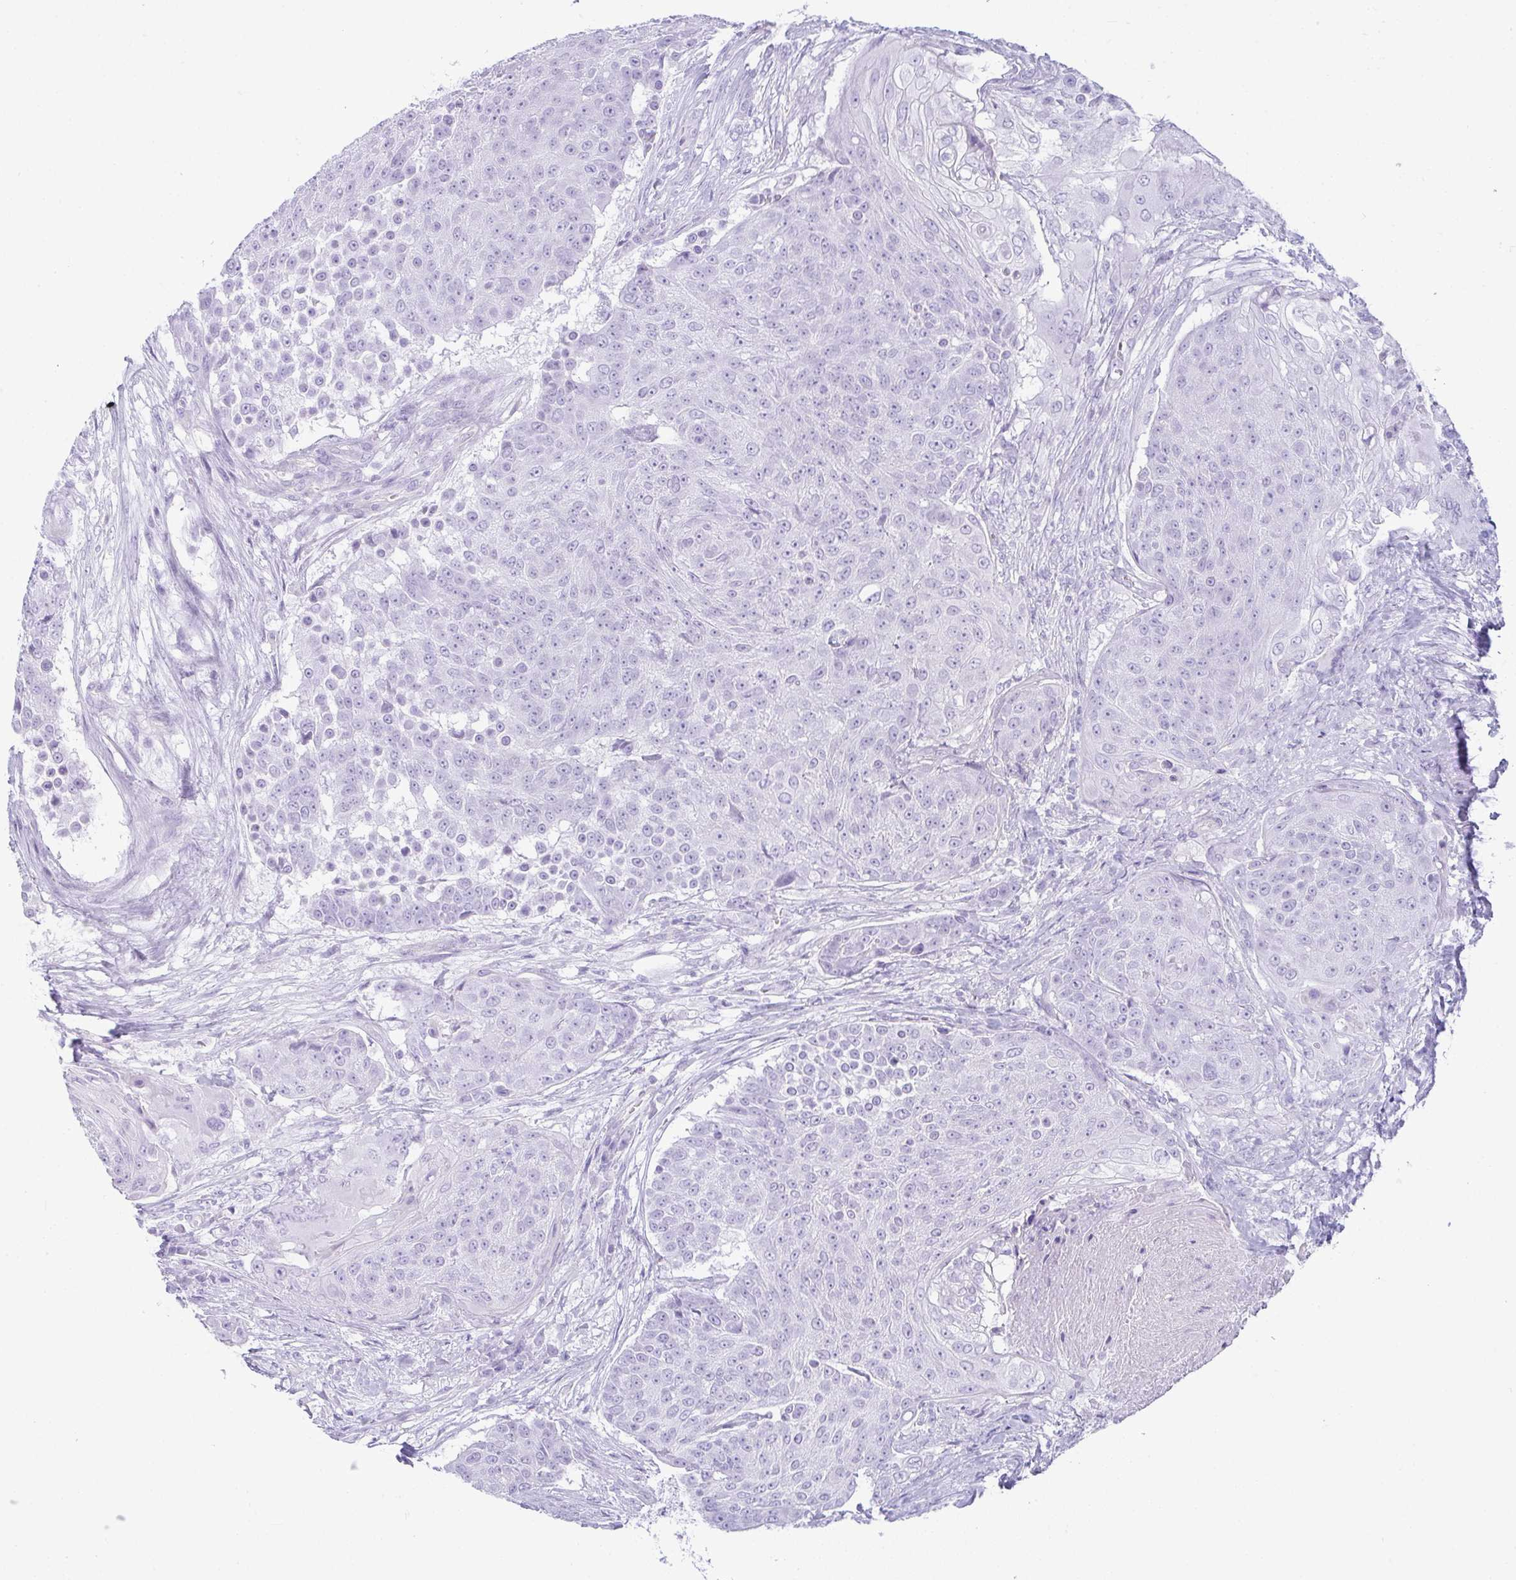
{"staining": {"intensity": "negative", "quantity": "none", "location": "none"}, "tissue": "urothelial cancer", "cell_type": "Tumor cells", "image_type": "cancer", "snomed": [{"axis": "morphology", "description": "Urothelial carcinoma, High grade"}, {"axis": "topography", "description": "Urinary bladder"}], "caption": "Urothelial cancer stained for a protein using immunohistochemistry displays no expression tumor cells.", "gene": "RASL10A", "patient": {"sex": "female", "age": 63}}